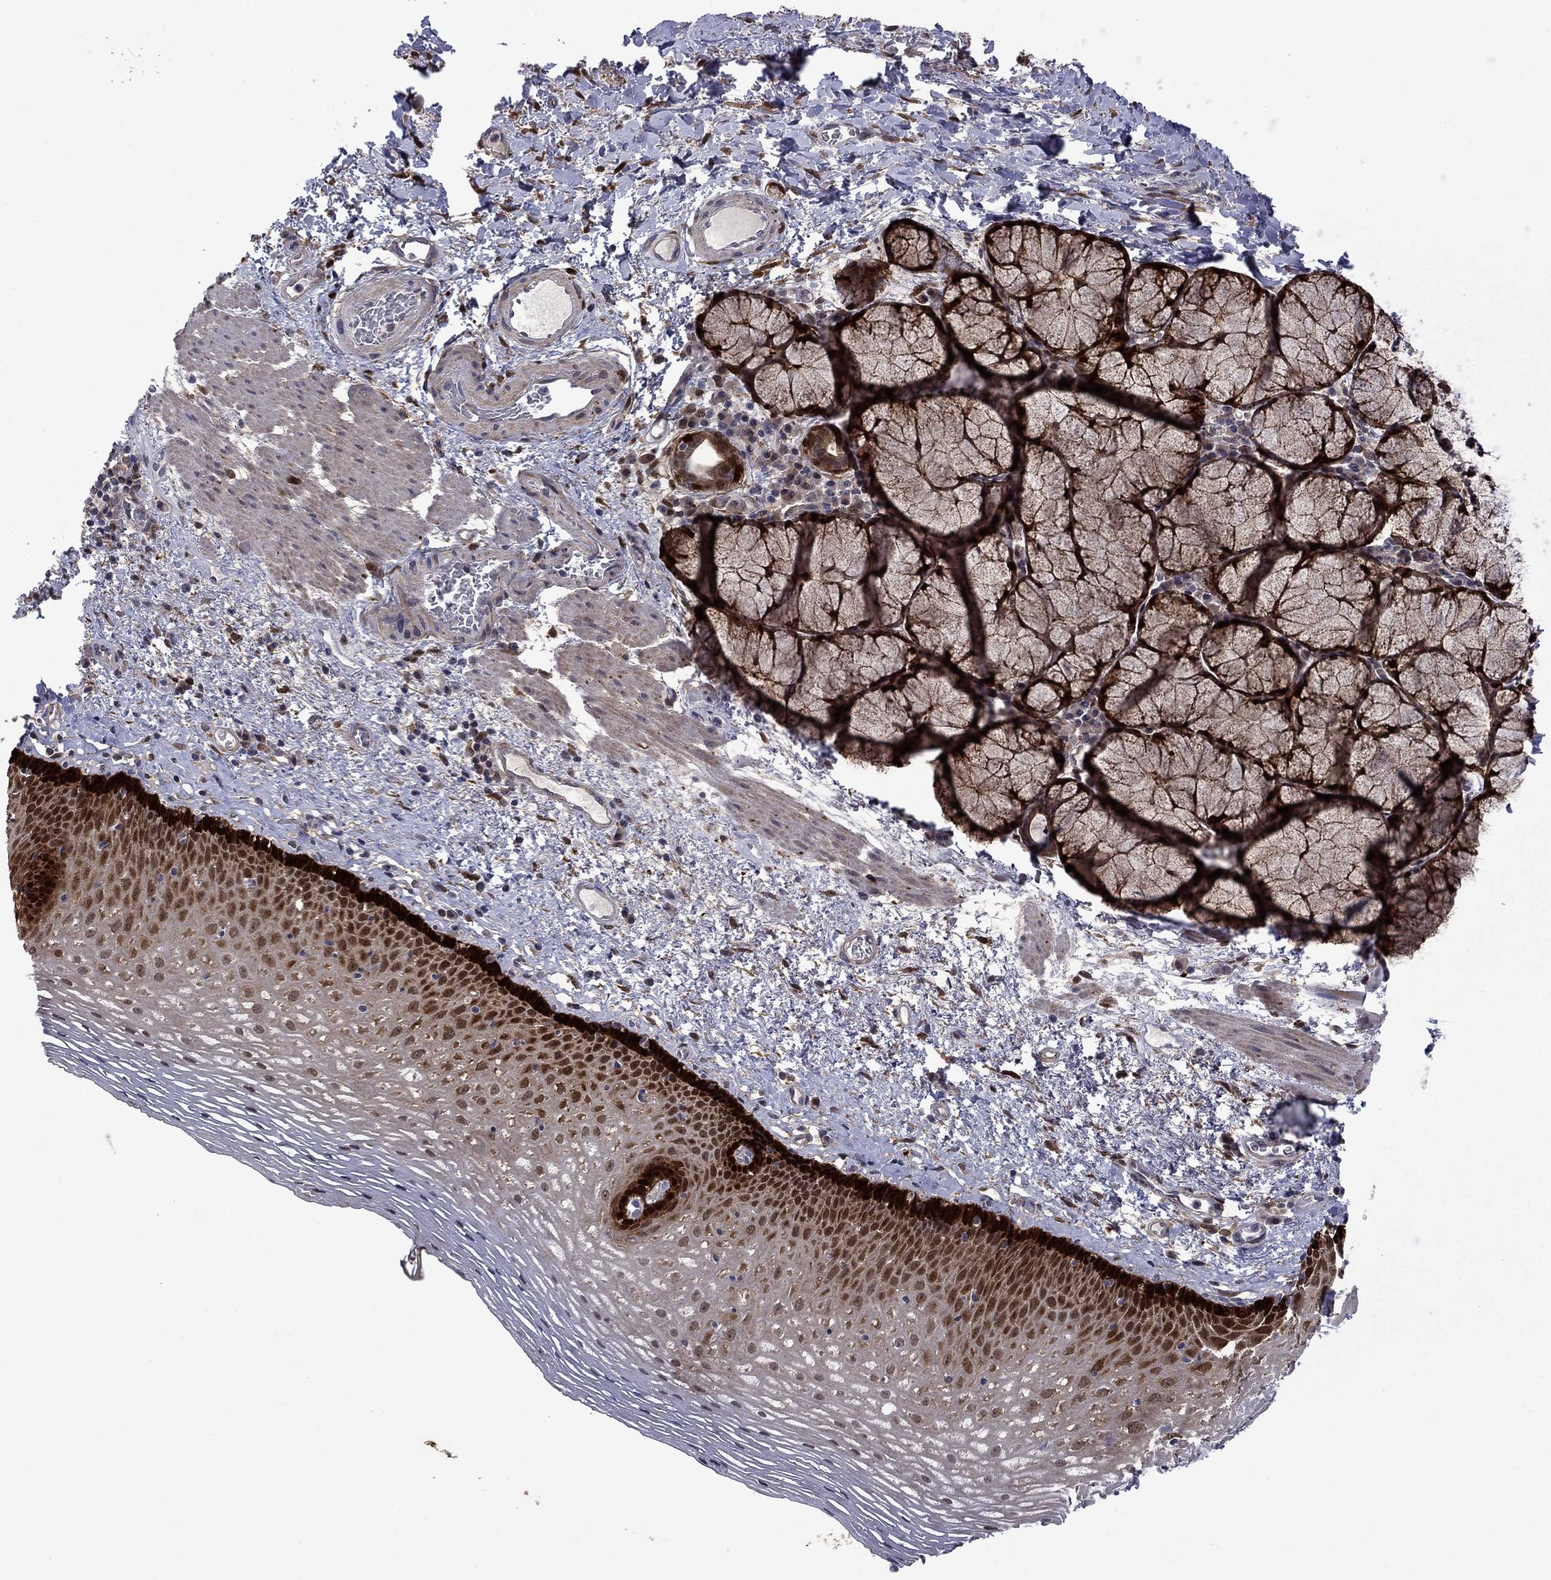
{"staining": {"intensity": "strong", "quantity": "25%-75%", "location": "cytoplasmic/membranous,nuclear"}, "tissue": "esophagus", "cell_type": "Squamous epithelial cells", "image_type": "normal", "snomed": [{"axis": "morphology", "description": "Normal tissue, NOS"}, {"axis": "topography", "description": "Esophagus"}], "caption": "A brown stain highlights strong cytoplasmic/membranous,nuclear staining of a protein in squamous epithelial cells of unremarkable esophagus.", "gene": "CBR1", "patient": {"sex": "male", "age": 76}}